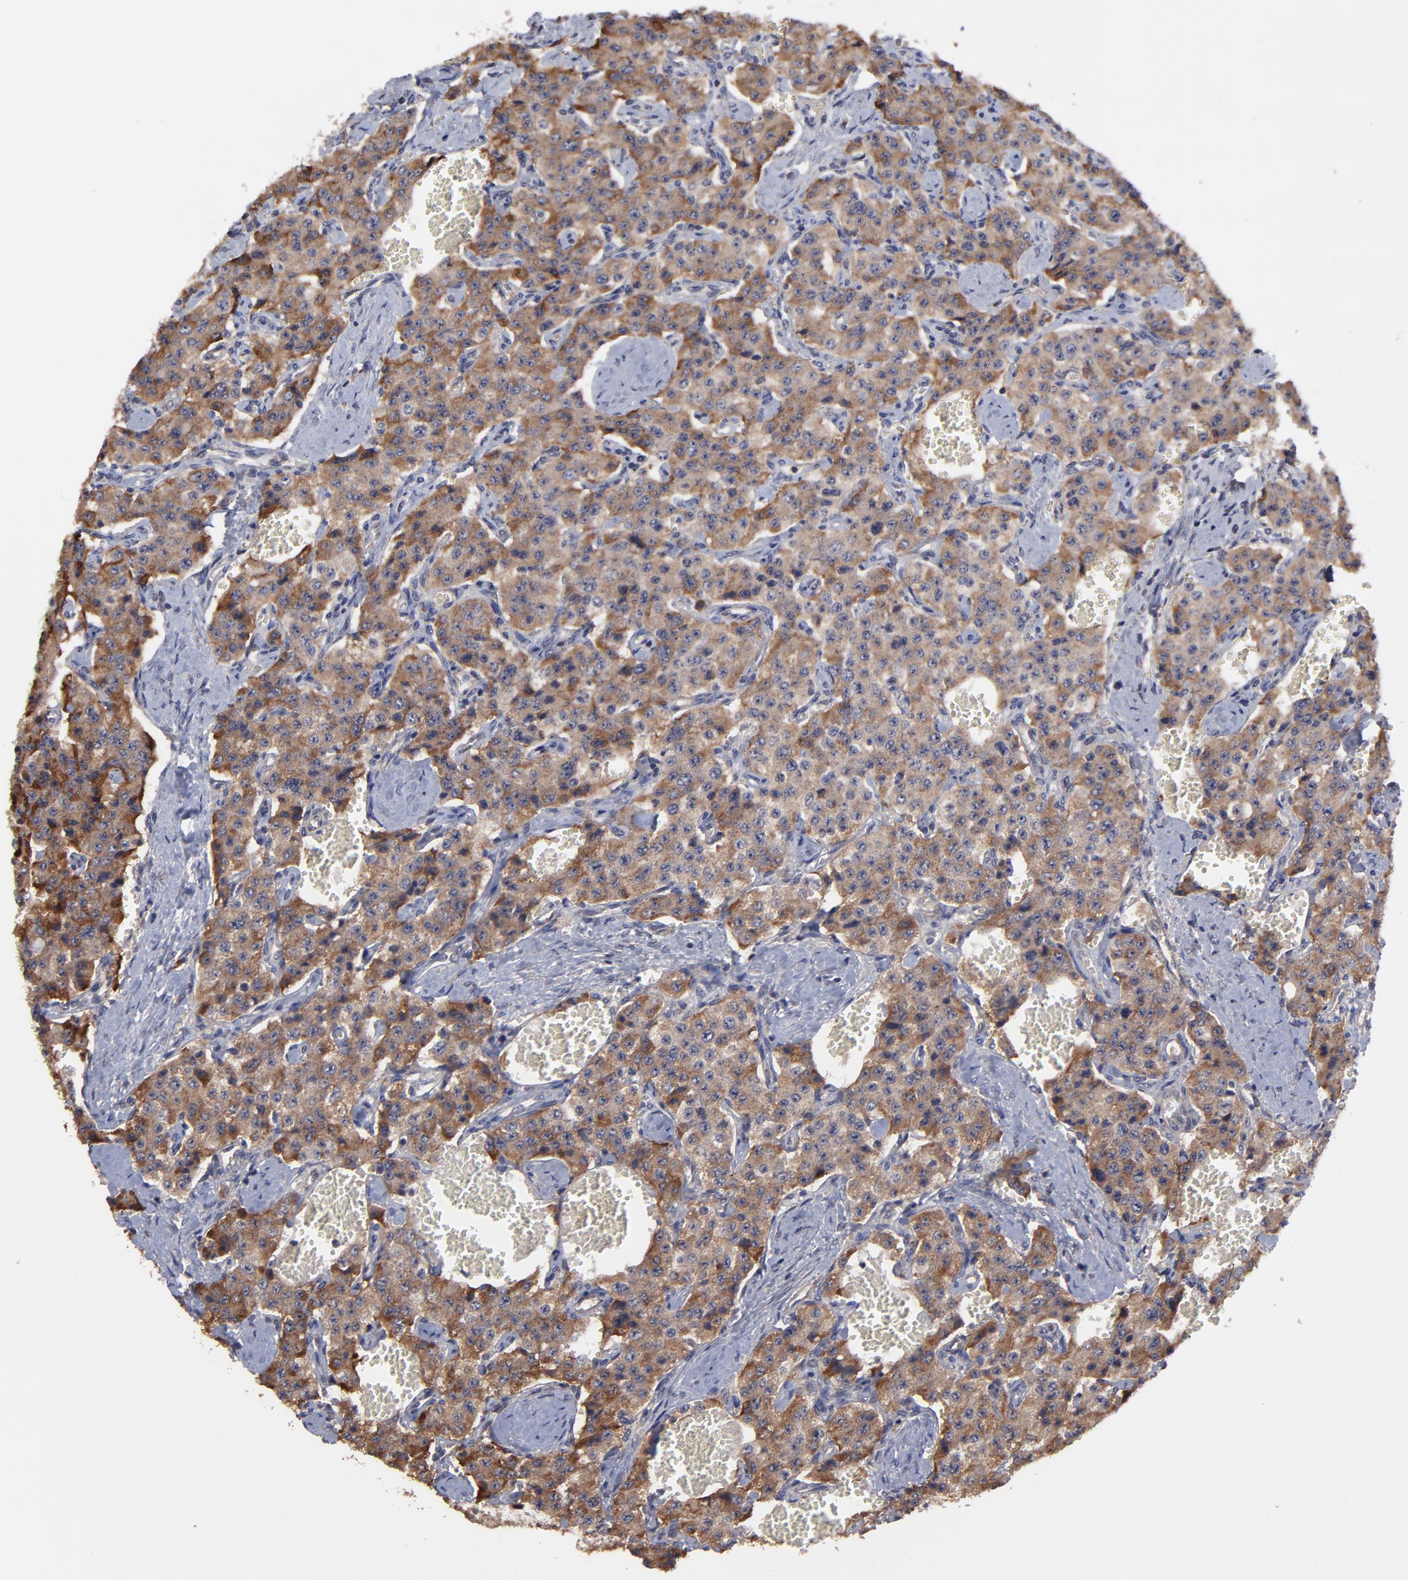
{"staining": {"intensity": "moderate", "quantity": ">75%", "location": "cytoplasmic/membranous"}, "tissue": "carcinoid", "cell_type": "Tumor cells", "image_type": "cancer", "snomed": [{"axis": "morphology", "description": "Carcinoid, malignant, NOS"}, {"axis": "topography", "description": "Small intestine"}], "caption": "An image of carcinoid stained for a protein displays moderate cytoplasmic/membranous brown staining in tumor cells.", "gene": "ZNF780B", "patient": {"sex": "male", "age": 52}}